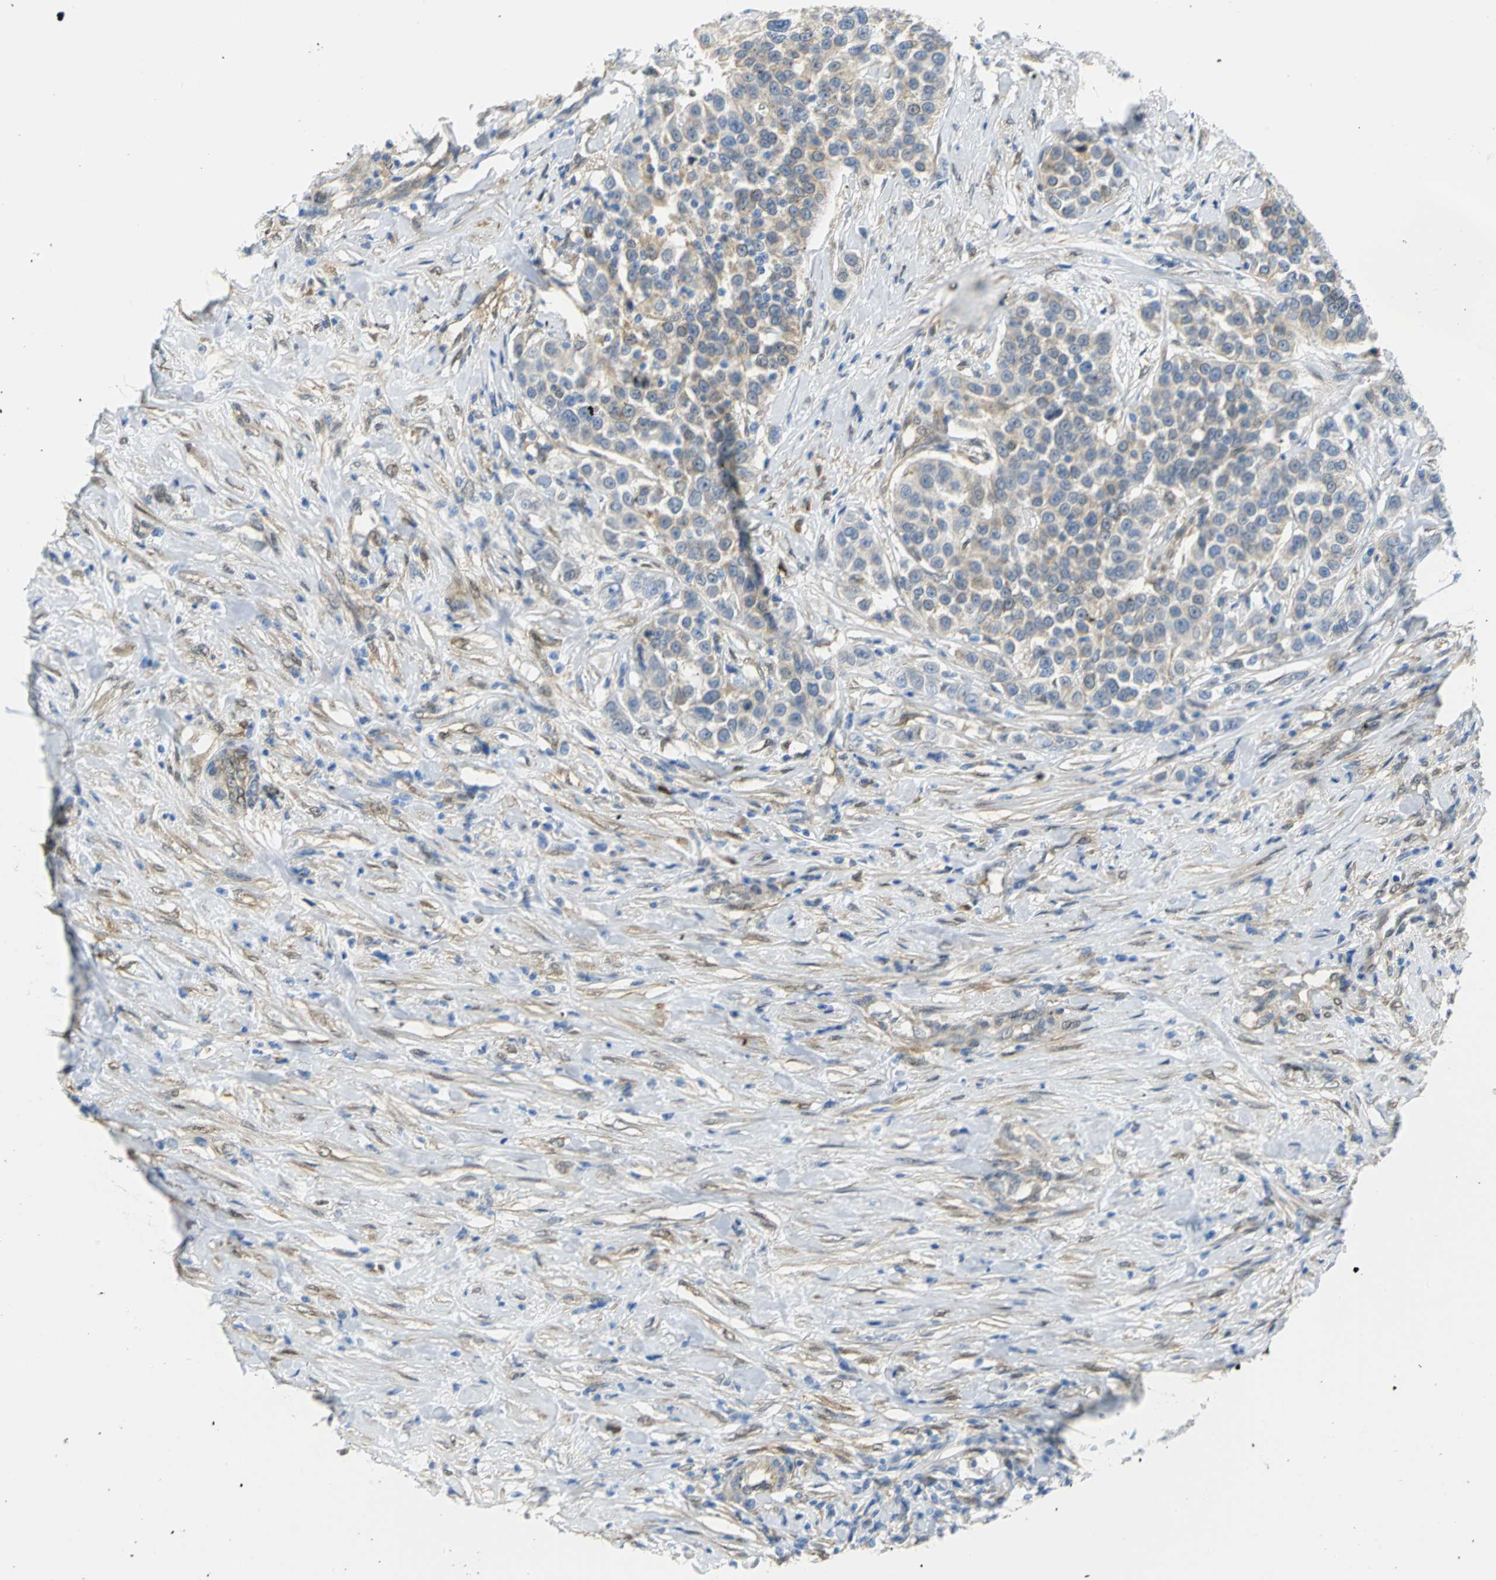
{"staining": {"intensity": "weak", "quantity": "25%-75%", "location": "cytoplasmic/membranous"}, "tissue": "urothelial cancer", "cell_type": "Tumor cells", "image_type": "cancer", "snomed": [{"axis": "morphology", "description": "Urothelial carcinoma, High grade"}, {"axis": "topography", "description": "Urinary bladder"}], "caption": "Protein expression analysis of urothelial cancer demonstrates weak cytoplasmic/membranous expression in about 25%-75% of tumor cells.", "gene": "PGM3", "patient": {"sex": "female", "age": 80}}